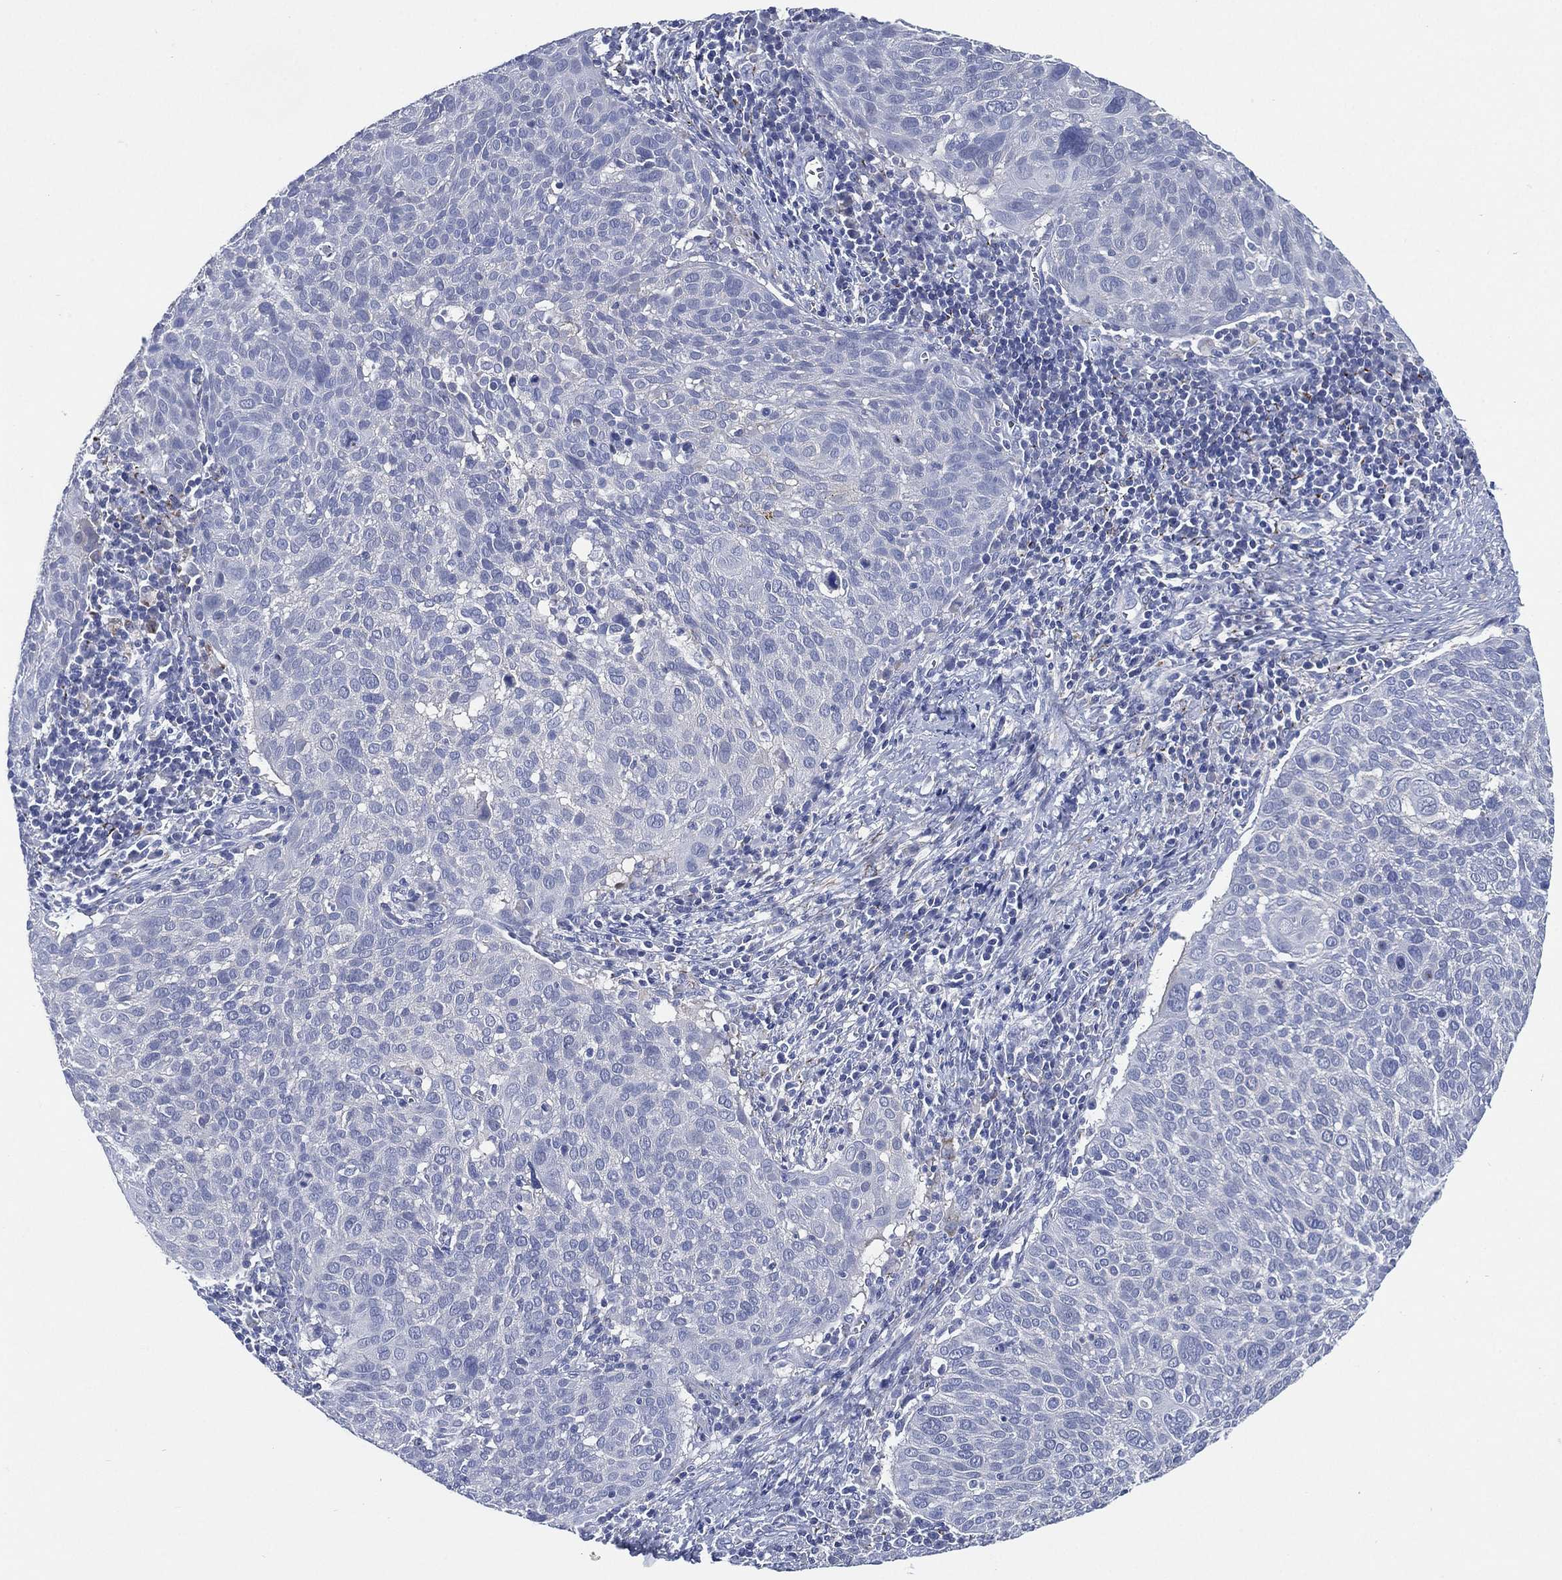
{"staining": {"intensity": "negative", "quantity": "none", "location": "none"}, "tissue": "cervical cancer", "cell_type": "Tumor cells", "image_type": "cancer", "snomed": [{"axis": "morphology", "description": "Squamous cell carcinoma, NOS"}, {"axis": "topography", "description": "Cervix"}], "caption": "The image shows no significant positivity in tumor cells of cervical cancer (squamous cell carcinoma).", "gene": "C5orf46", "patient": {"sex": "female", "age": 39}}